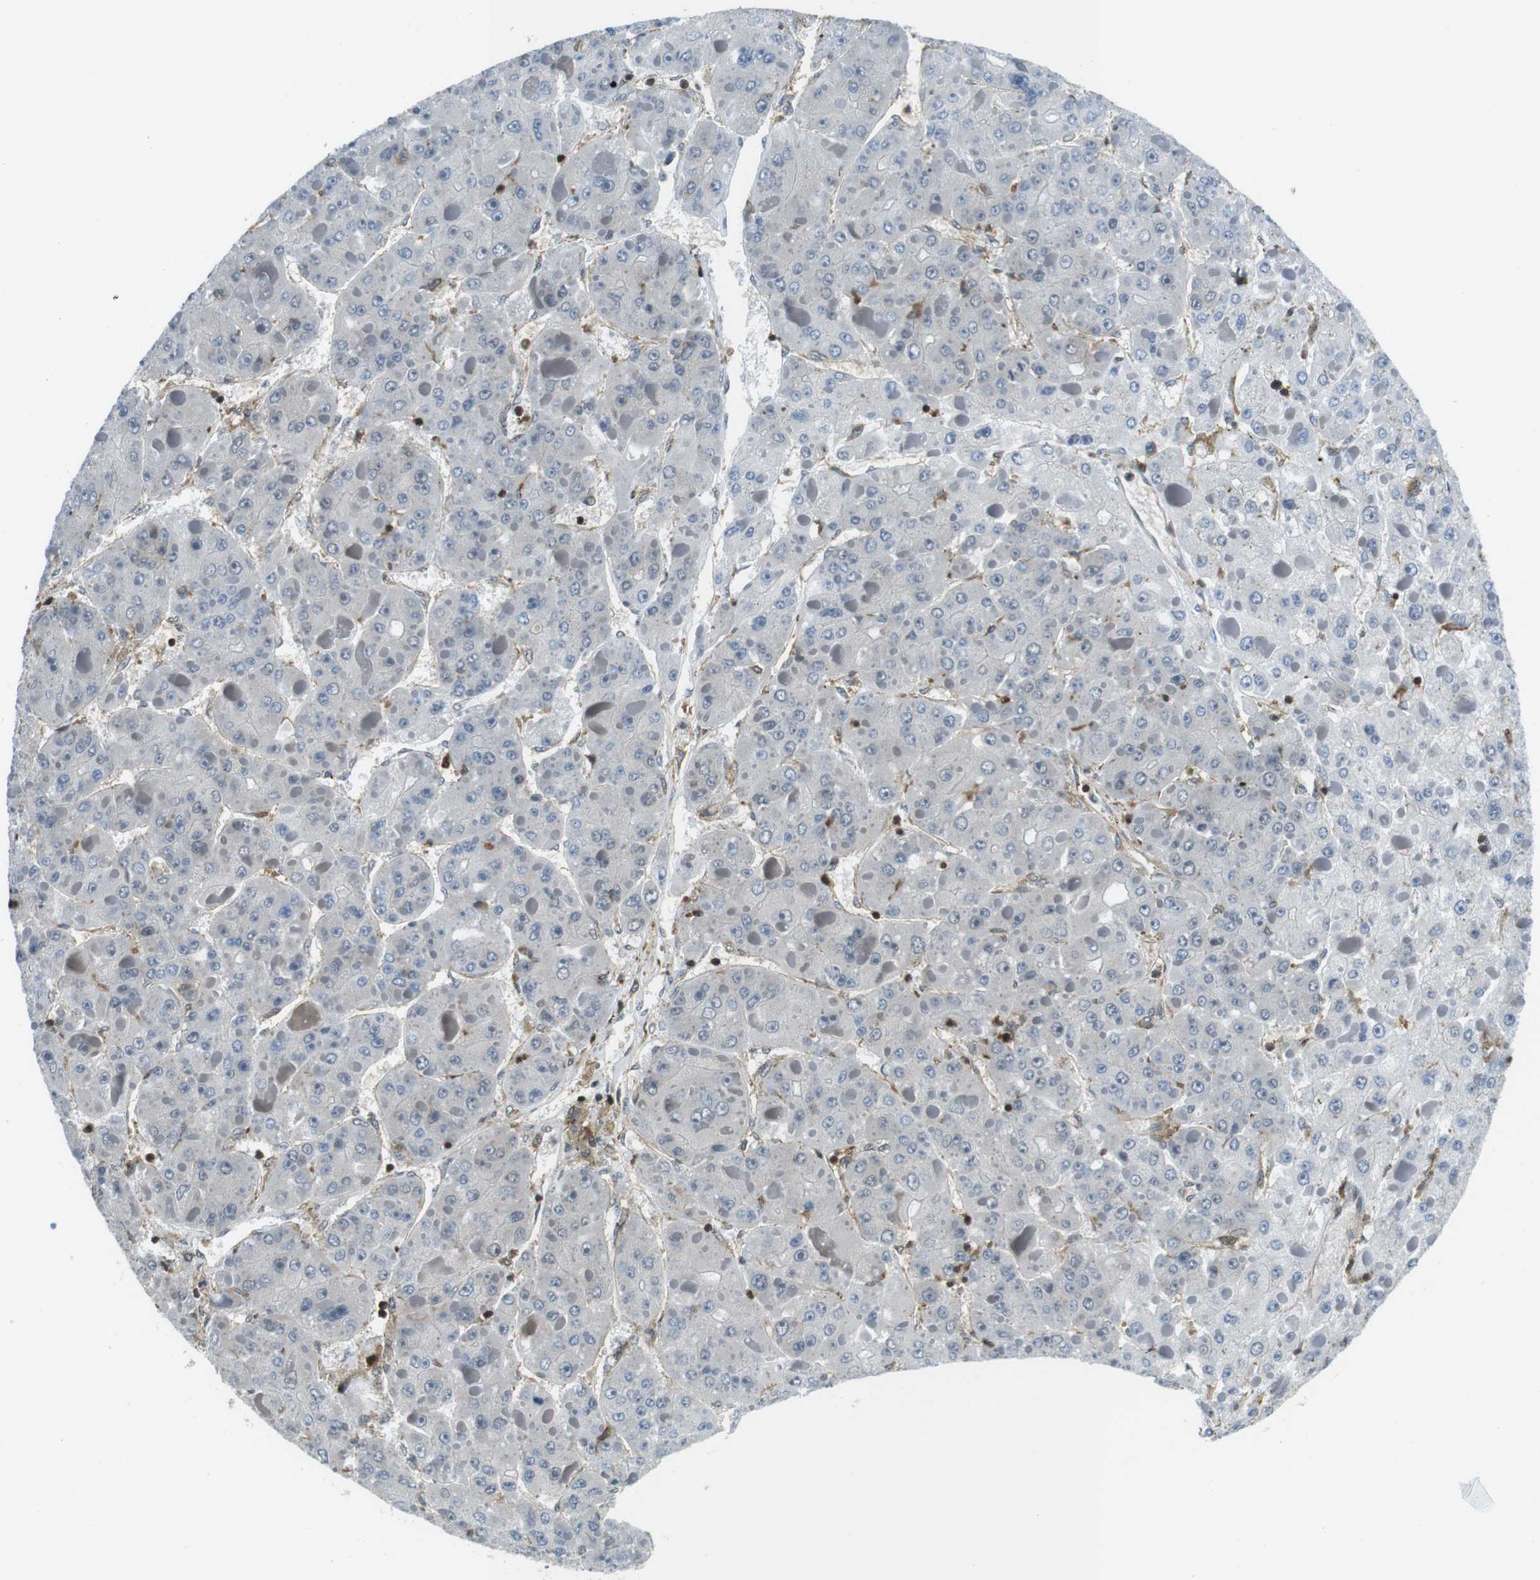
{"staining": {"intensity": "negative", "quantity": "none", "location": "none"}, "tissue": "liver cancer", "cell_type": "Tumor cells", "image_type": "cancer", "snomed": [{"axis": "morphology", "description": "Carcinoma, Hepatocellular, NOS"}, {"axis": "topography", "description": "Liver"}], "caption": "Tumor cells are negative for protein expression in human liver cancer.", "gene": "STK10", "patient": {"sex": "female", "age": 73}}